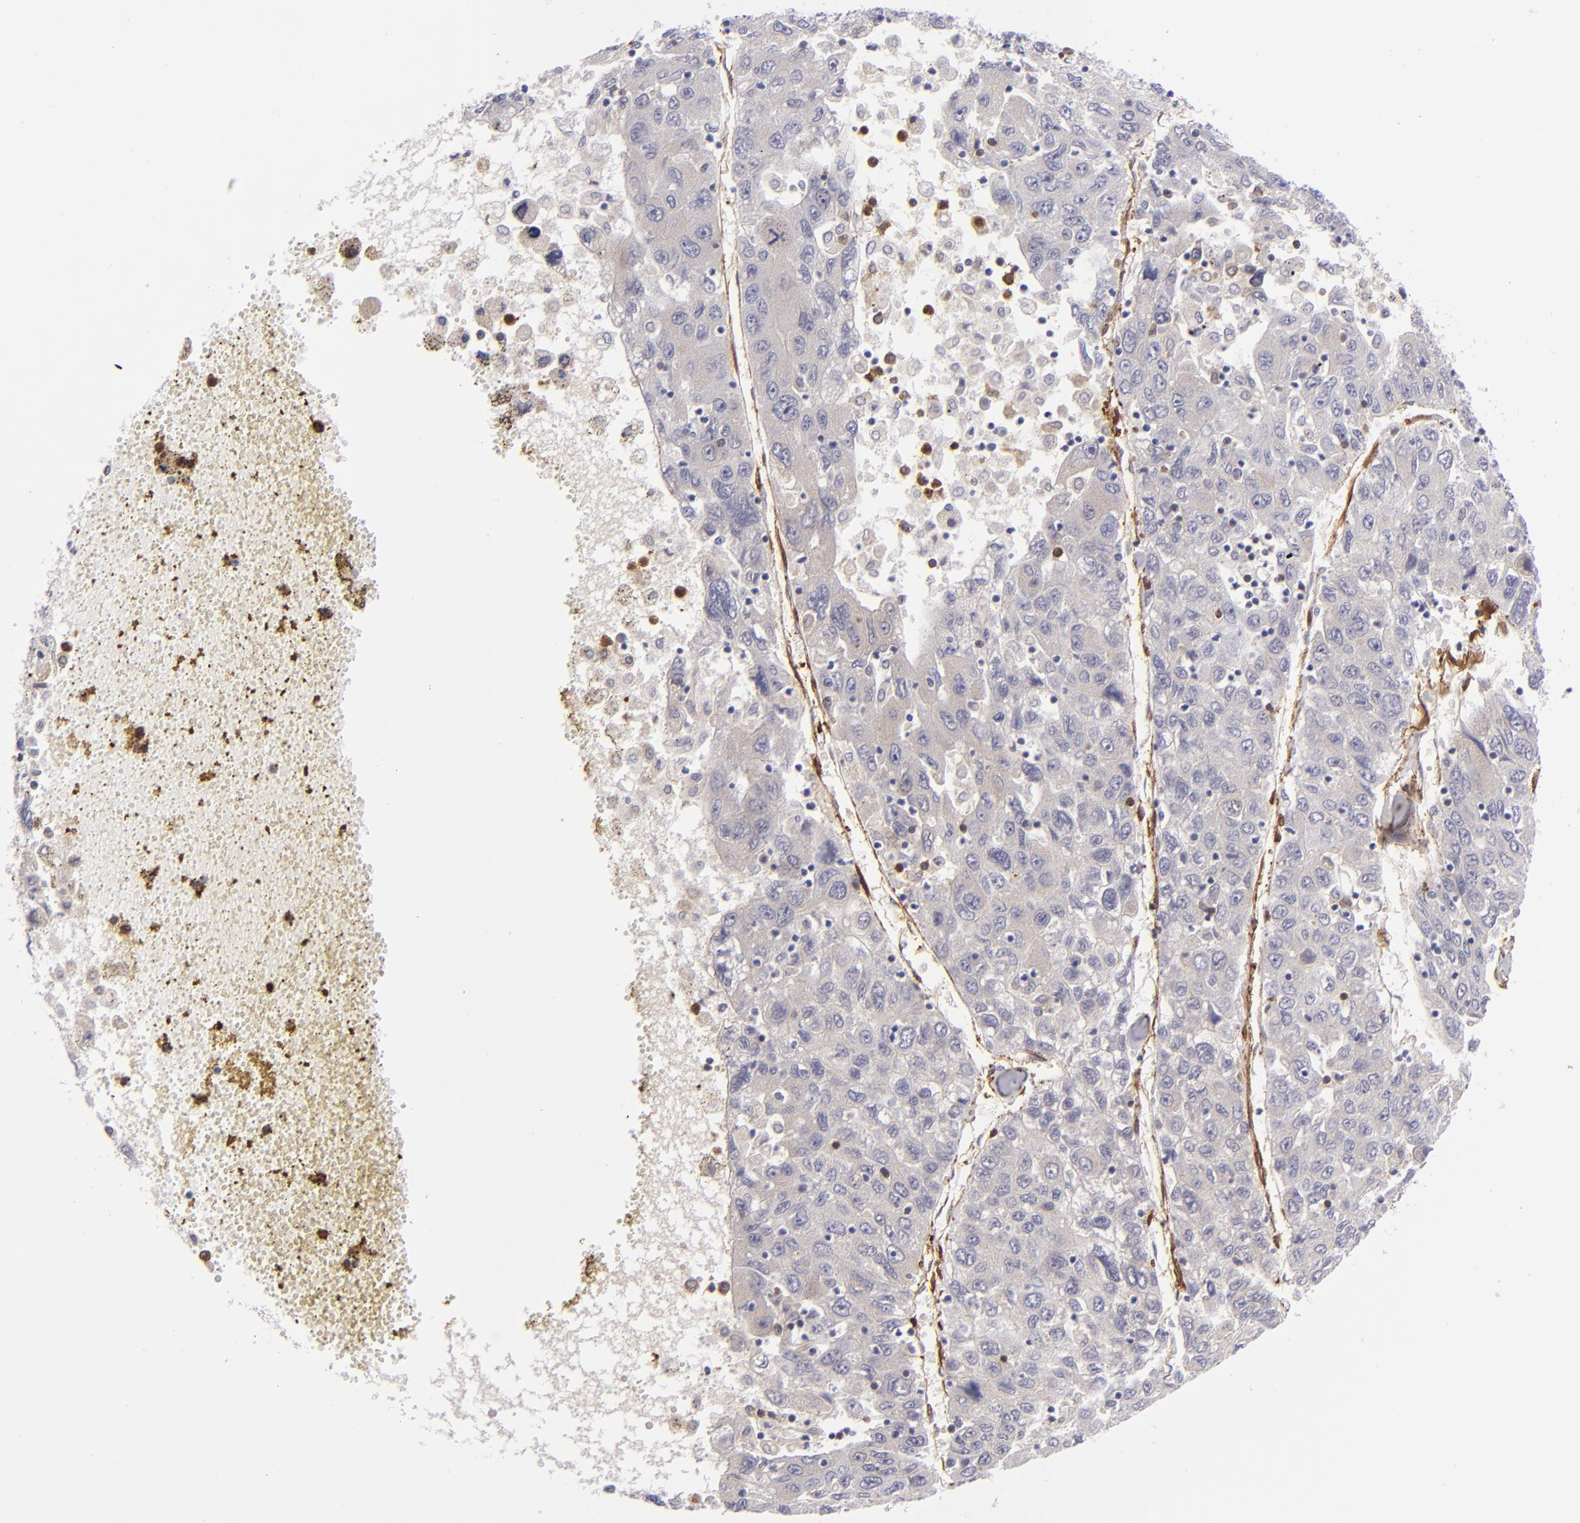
{"staining": {"intensity": "weak", "quantity": ">75%", "location": "cytoplasmic/membranous"}, "tissue": "liver cancer", "cell_type": "Tumor cells", "image_type": "cancer", "snomed": [{"axis": "morphology", "description": "Carcinoma, Hepatocellular, NOS"}, {"axis": "topography", "description": "Liver"}], "caption": "Weak cytoplasmic/membranous protein expression is present in about >75% of tumor cells in hepatocellular carcinoma (liver).", "gene": "VCL", "patient": {"sex": "male", "age": 49}}